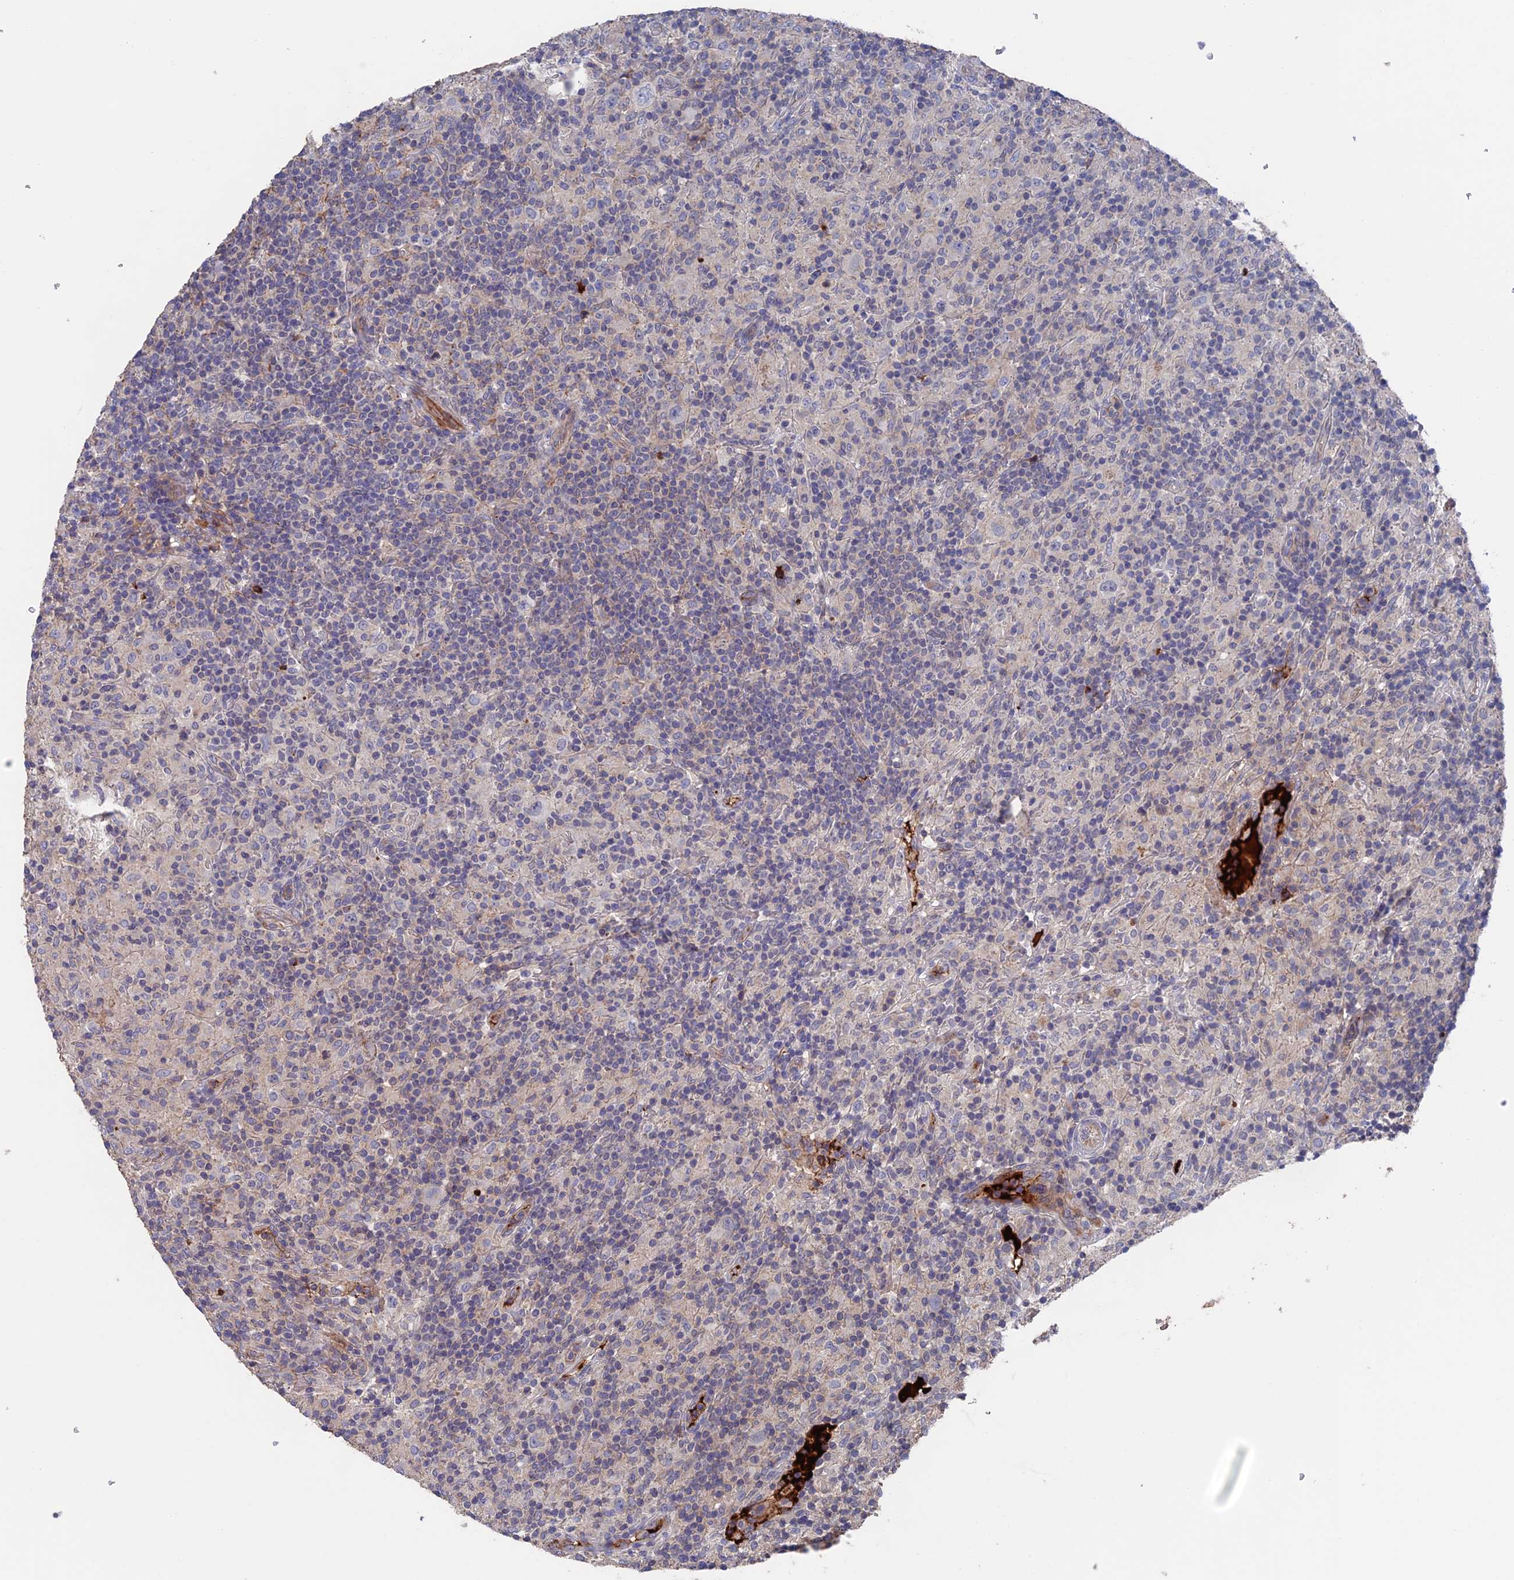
{"staining": {"intensity": "negative", "quantity": "none", "location": "none"}, "tissue": "lymphoma", "cell_type": "Tumor cells", "image_type": "cancer", "snomed": [{"axis": "morphology", "description": "Hodgkin's disease, NOS"}, {"axis": "topography", "description": "Lymph node"}], "caption": "The photomicrograph reveals no staining of tumor cells in Hodgkin's disease.", "gene": "HPF1", "patient": {"sex": "male", "age": 70}}